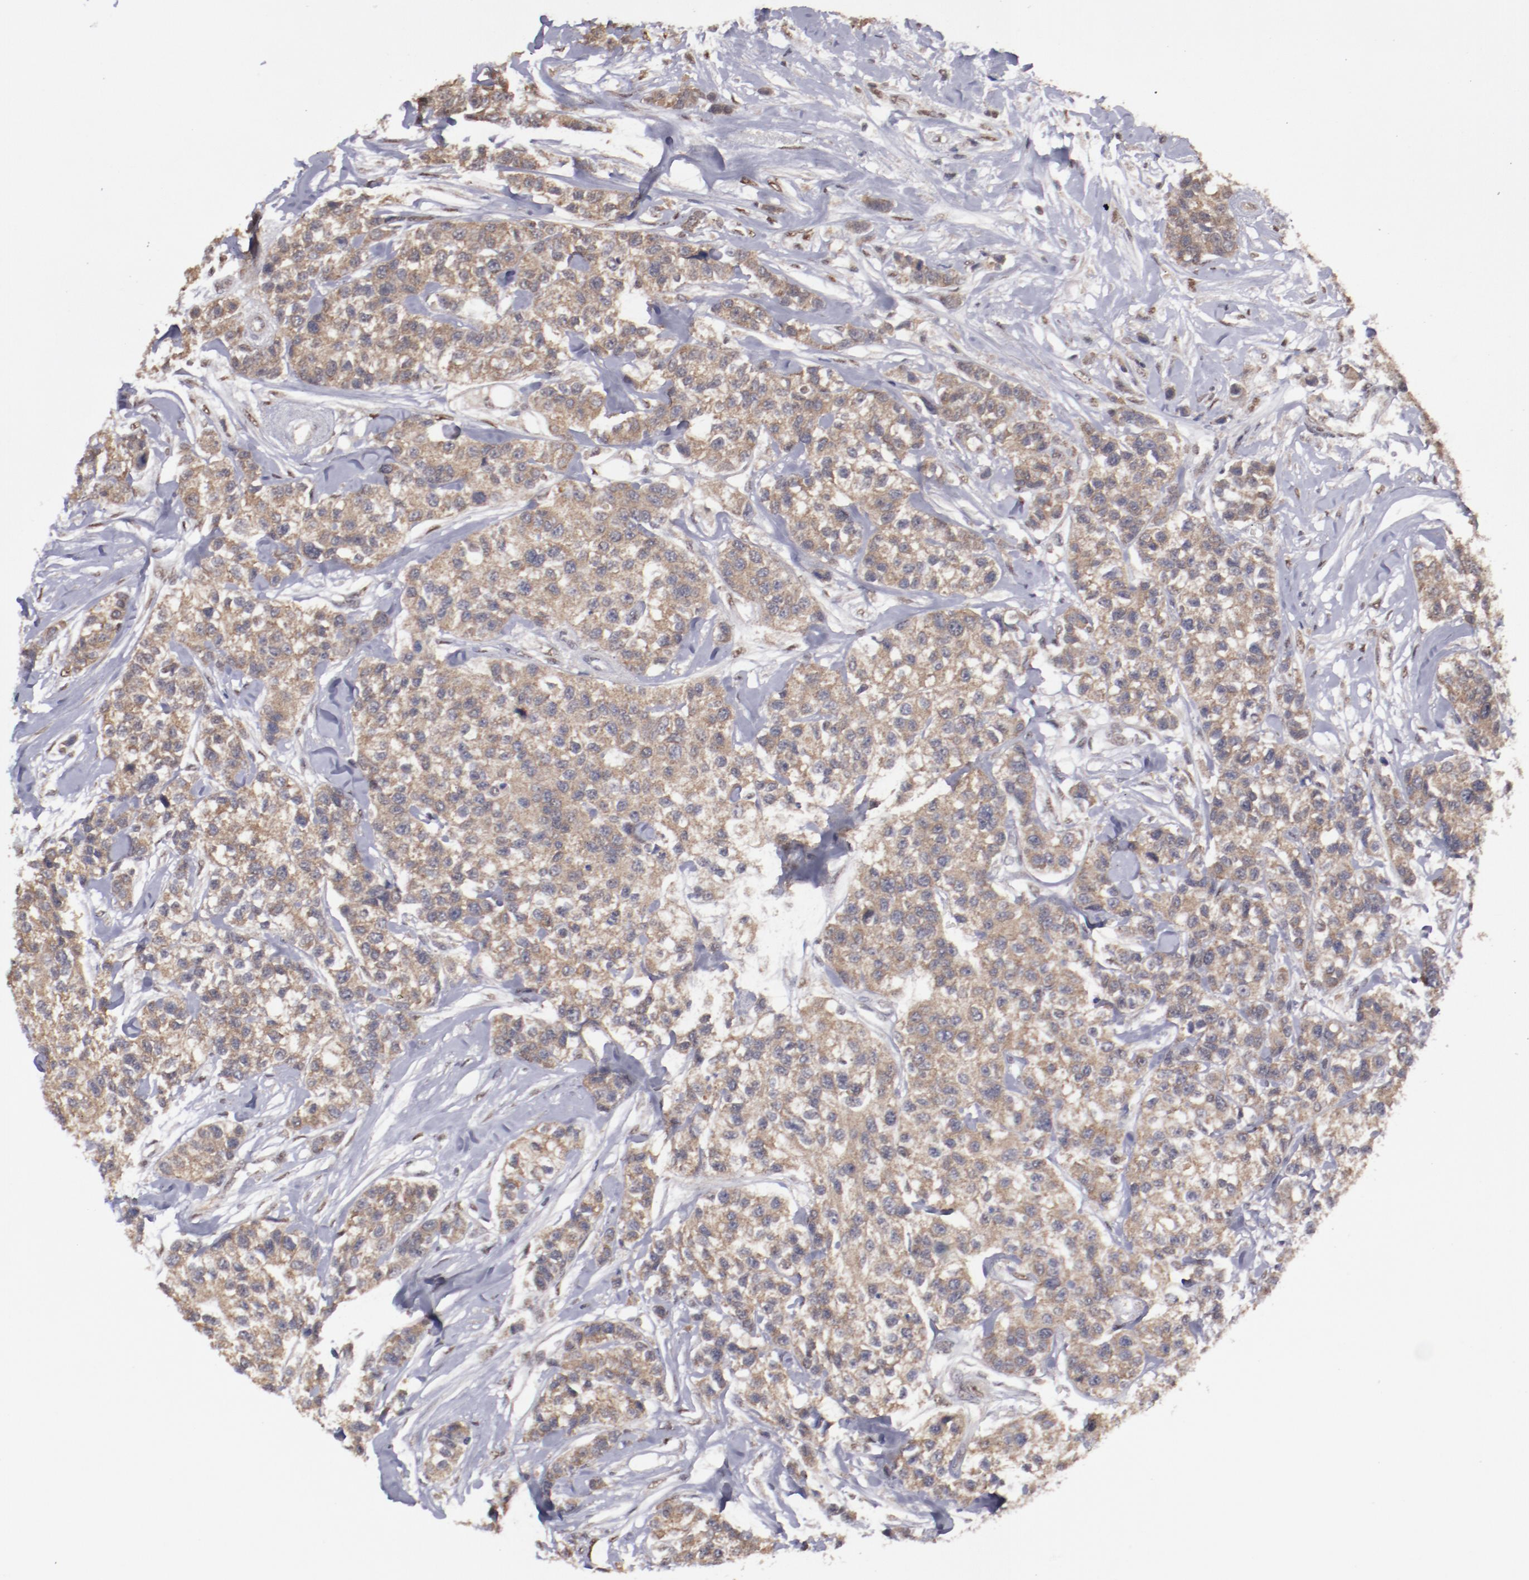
{"staining": {"intensity": "weak", "quantity": ">75%", "location": "cytoplasmic/membranous"}, "tissue": "breast cancer", "cell_type": "Tumor cells", "image_type": "cancer", "snomed": [{"axis": "morphology", "description": "Duct carcinoma"}, {"axis": "topography", "description": "Breast"}], "caption": "Immunohistochemistry (IHC) photomicrograph of breast cancer (infiltrating ductal carcinoma) stained for a protein (brown), which reveals low levels of weak cytoplasmic/membranous staining in about >75% of tumor cells.", "gene": "ARNT", "patient": {"sex": "female", "age": 51}}